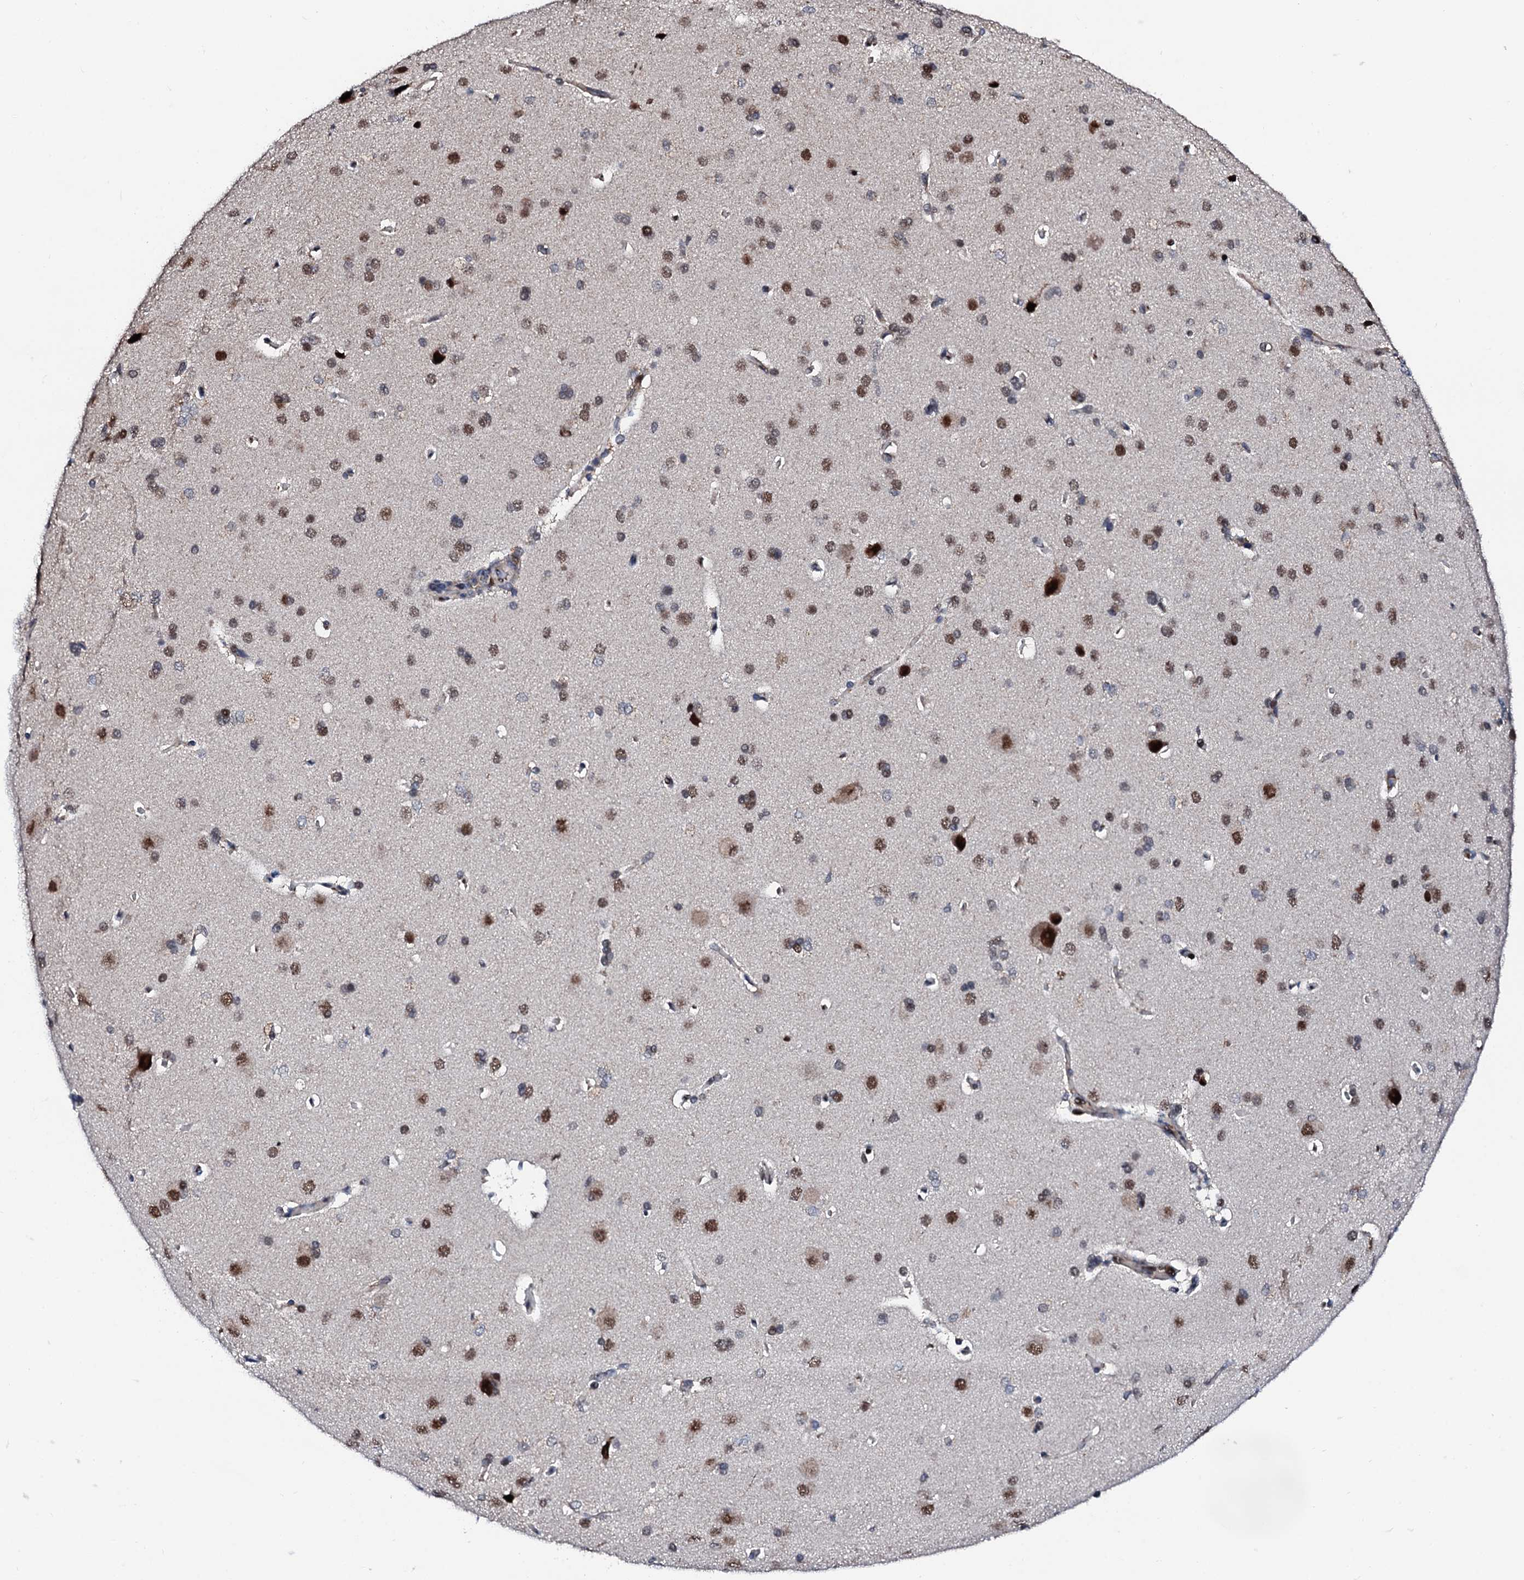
{"staining": {"intensity": "weak", "quantity": "<25%", "location": "cytoplasmic/membranous"}, "tissue": "cerebral cortex", "cell_type": "Endothelial cells", "image_type": "normal", "snomed": [{"axis": "morphology", "description": "Normal tissue, NOS"}, {"axis": "topography", "description": "Cerebral cortex"}], "caption": "This is an IHC image of unremarkable cerebral cortex. There is no expression in endothelial cells.", "gene": "KIF18A", "patient": {"sex": "male", "age": 62}}